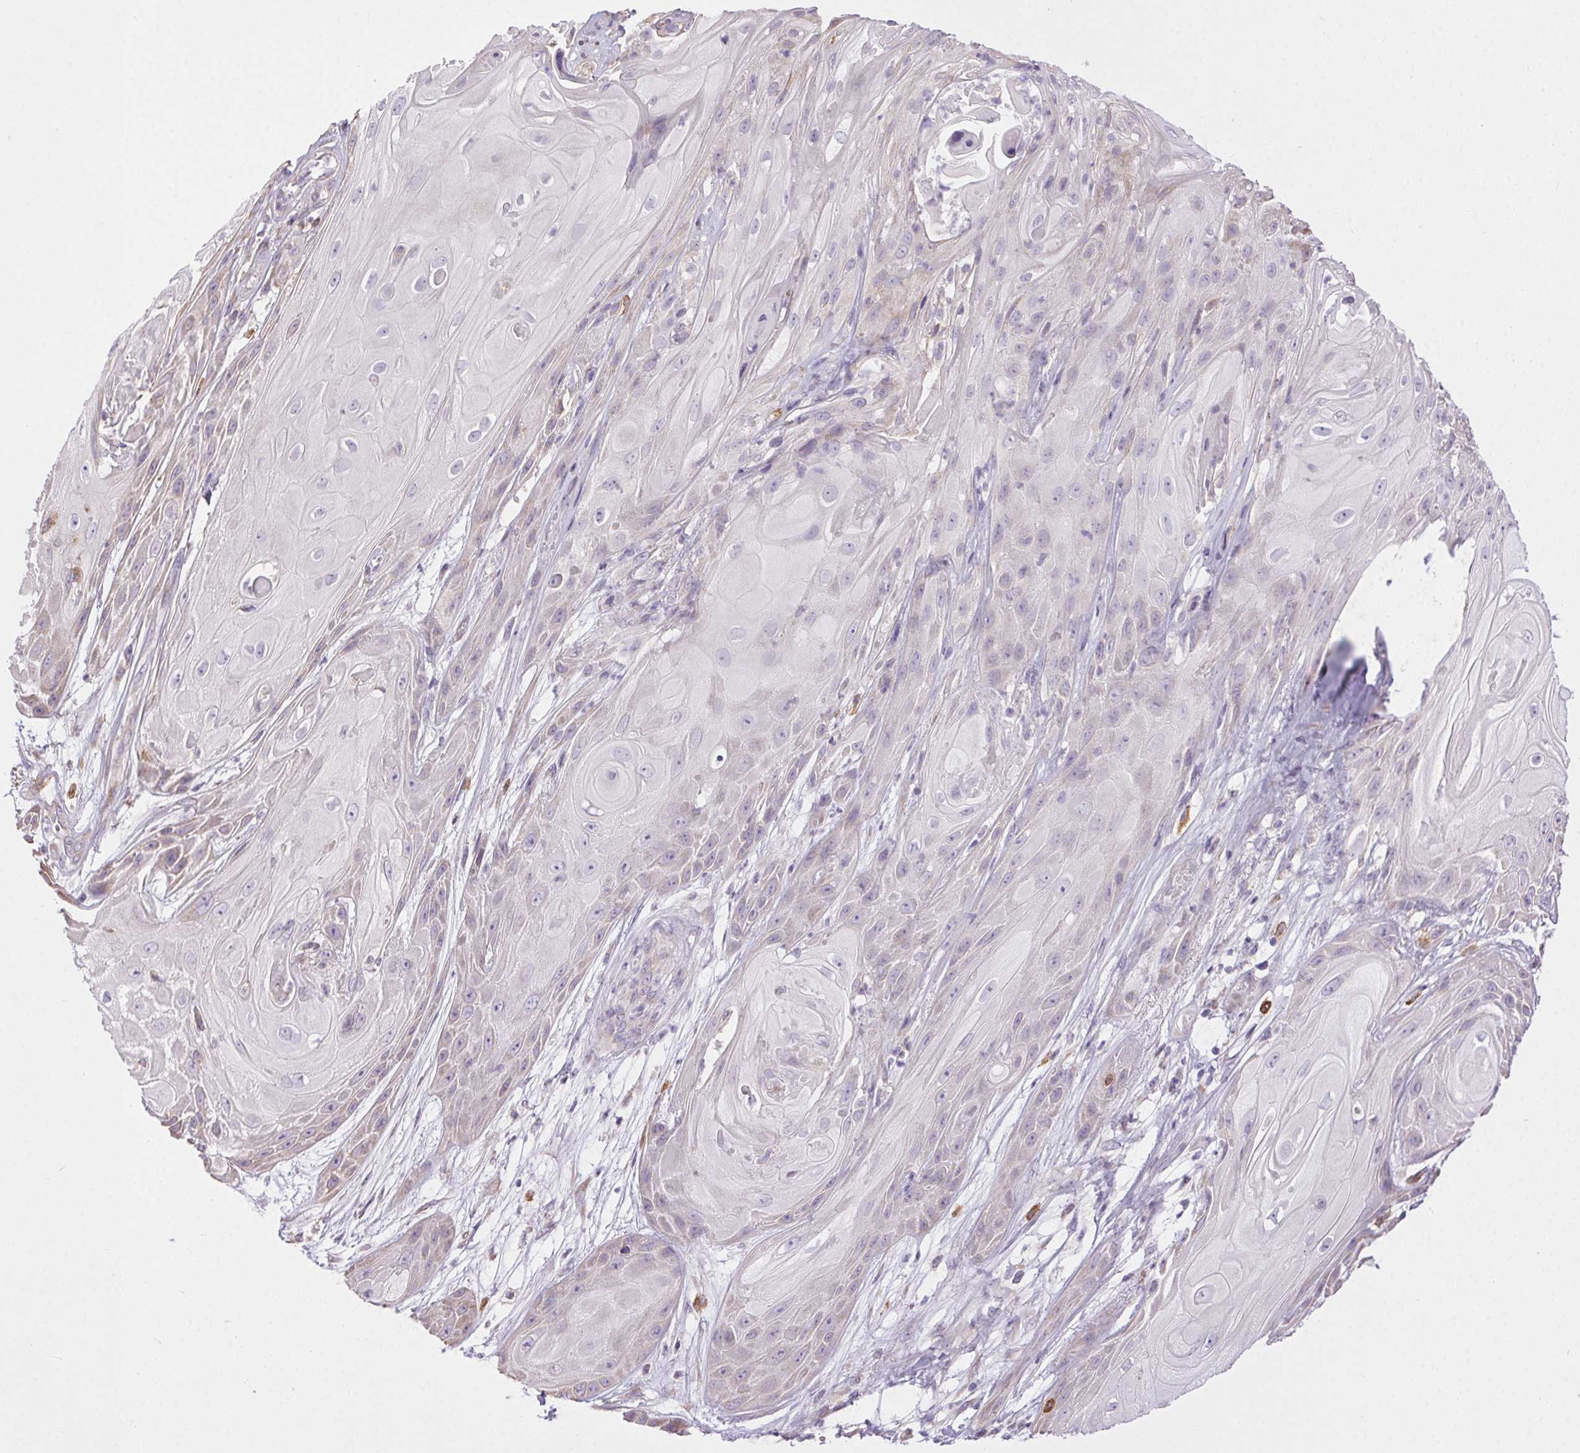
{"staining": {"intensity": "negative", "quantity": "none", "location": "none"}, "tissue": "skin cancer", "cell_type": "Tumor cells", "image_type": "cancer", "snomed": [{"axis": "morphology", "description": "Squamous cell carcinoma, NOS"}, {"axis": "topography", "description": "Skin"}], "caption": "This image is of skin cancer stained with immunohistochemistry to label a protein in brown with the nuclei are counter-stained blue. There is no positivity in tumor cells.", "gene": "SNX31", "patient": {"sex": "male", "age": 62}}